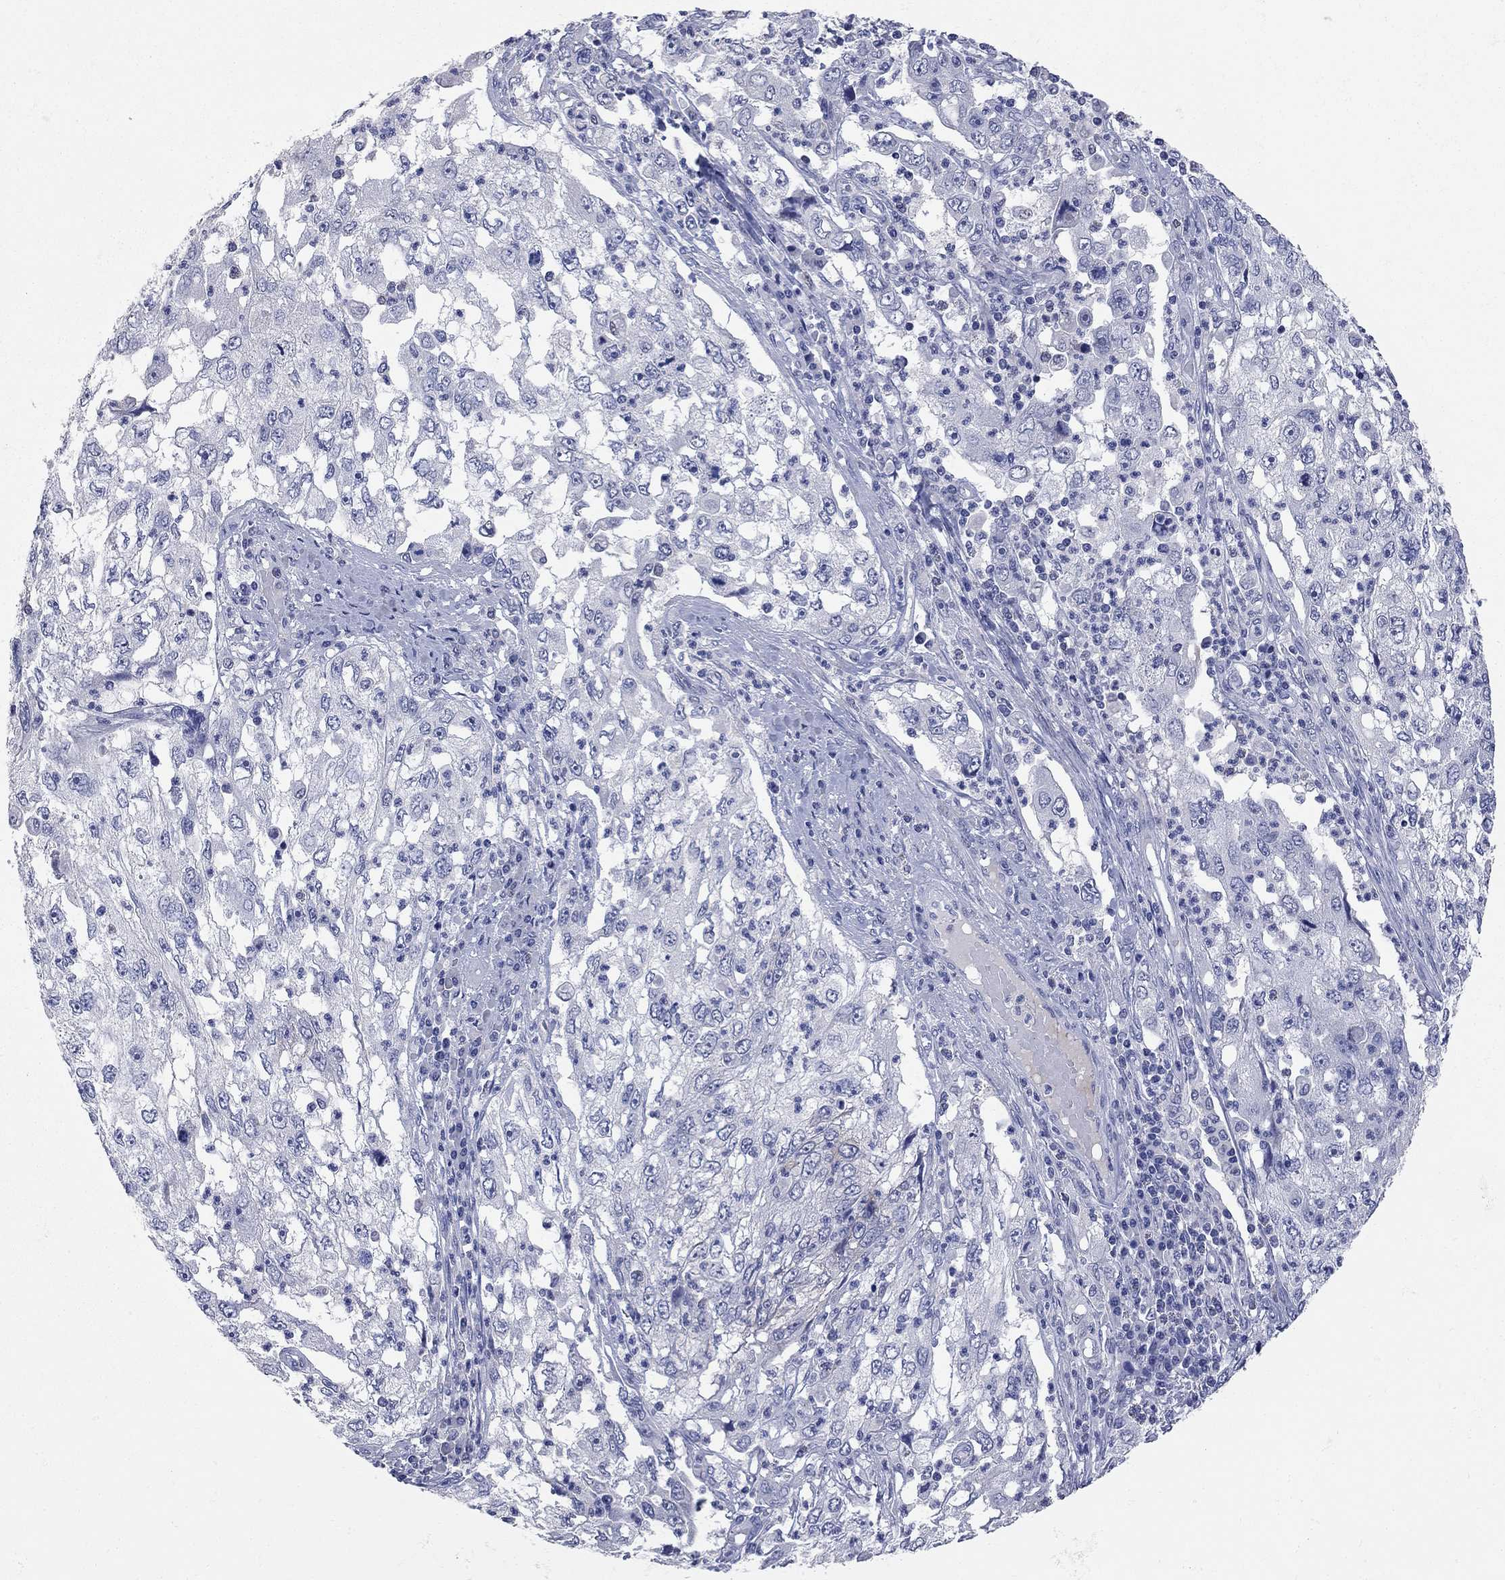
{"staining": {"intensity": "negative", "quantity": "none", "location": "none"}, "tissue": "cervical cancer", "cell_type": "Tumor cells", "image_type": "cancer", "snomed": [{"axis": "morphology", "description": "Squamous cell carcinoma, NOS"}, {"axis": "topography", "description": "Cervix"}], "caption": "A histopathology image of human cervical cancer (squamous cell carcinoma) is negative for staining in tumor cells.", "gene": "FAM221B", "patient": {"sex": "female", "age": 36}}